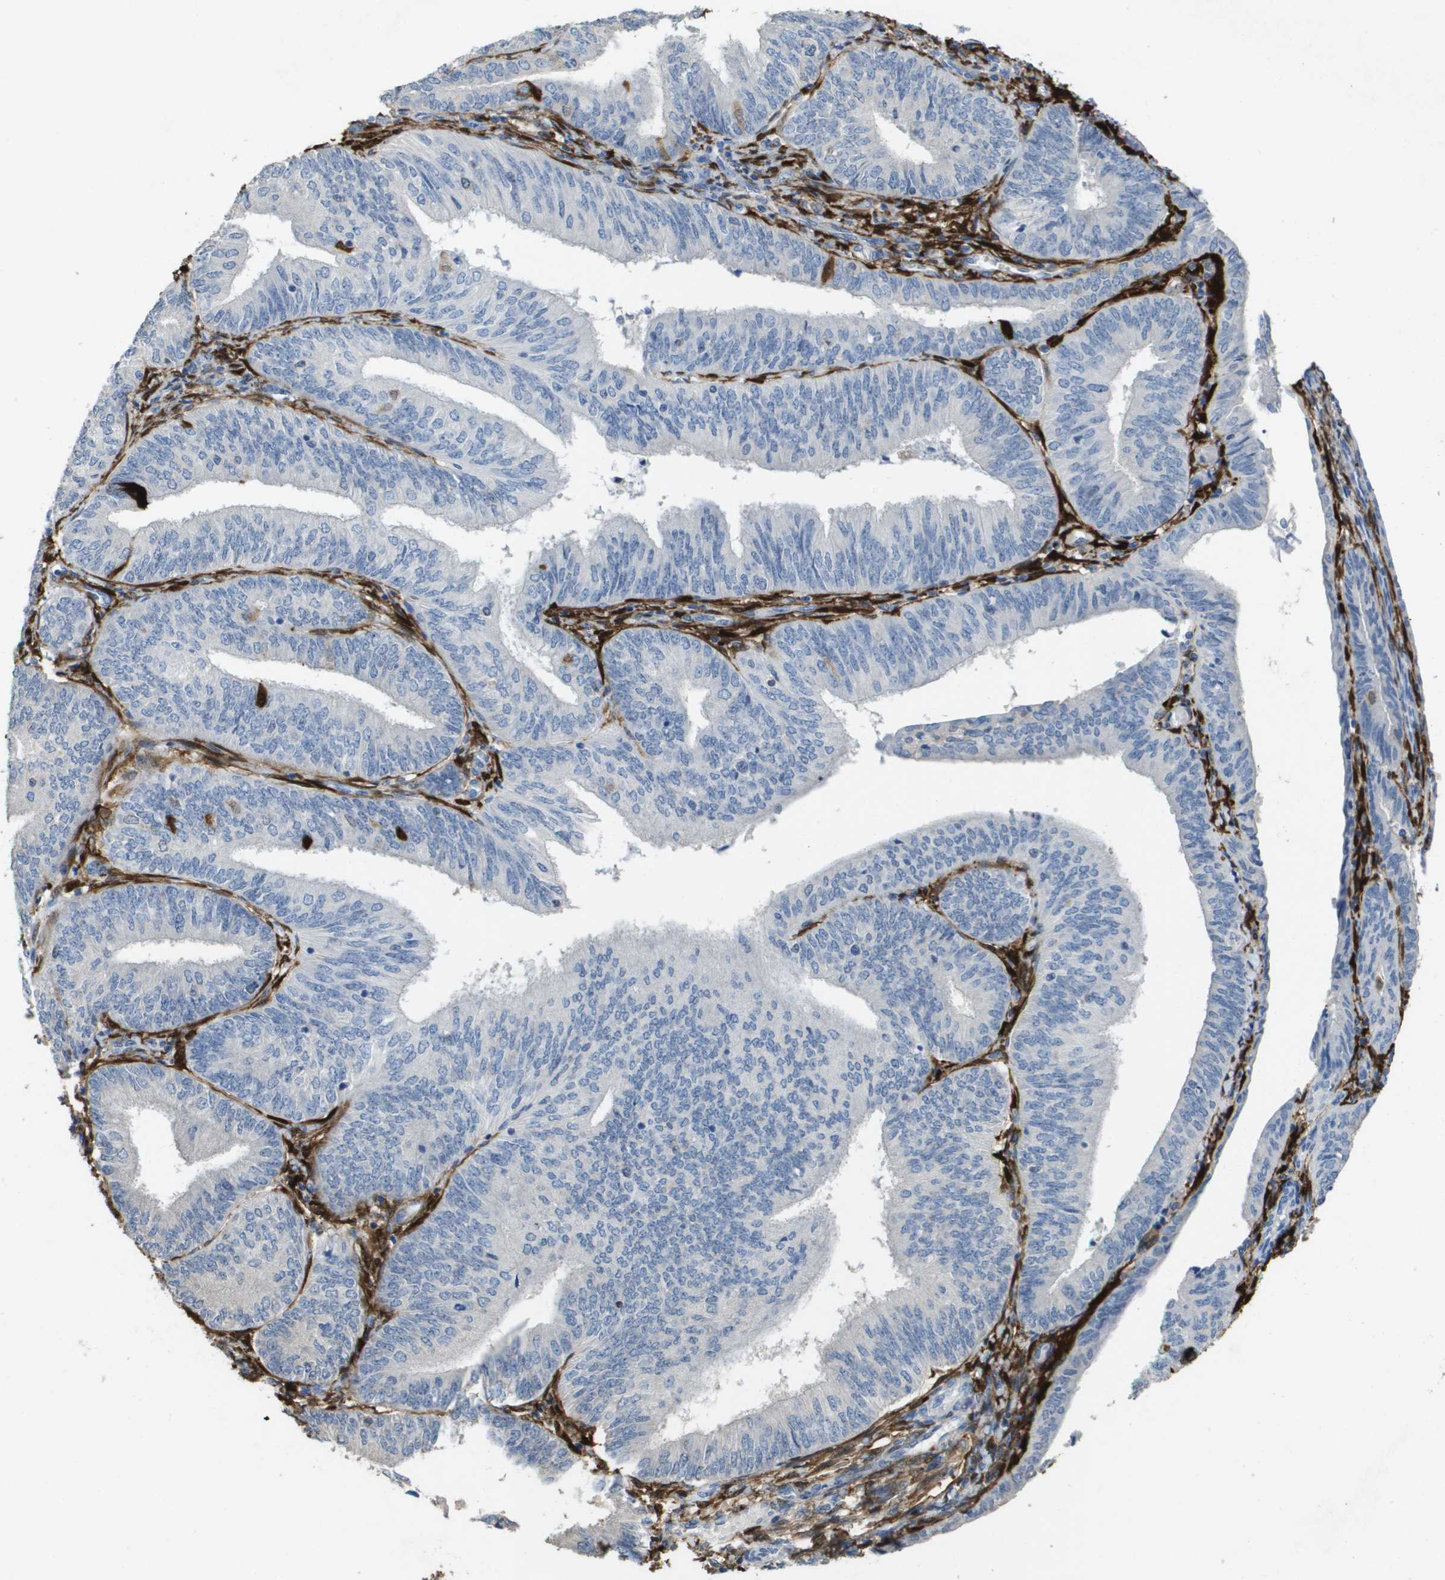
{"staining": {"intensity": "negative", "quantity": "none", "location": "none"}, "tissue": "endometrial cancer", "cell_type": "Tumor cells", "image_type": "cancer", "snomed": [{"axis": "morphology", "description": "Adenocarcinoma, NOS"}, {"axis": "topography", "description": "Endometrium"}], "caption": "The histopathology image demonstrates no staining of tumor cells in adenocarcinoma (endometrial). (Stains: DAB IHC with hematoxylin counter stain, Microscopy: brightfield microscopy at high magnification).", "gene": "FABP5", "patient": {"sex": "female", "age": 58}}